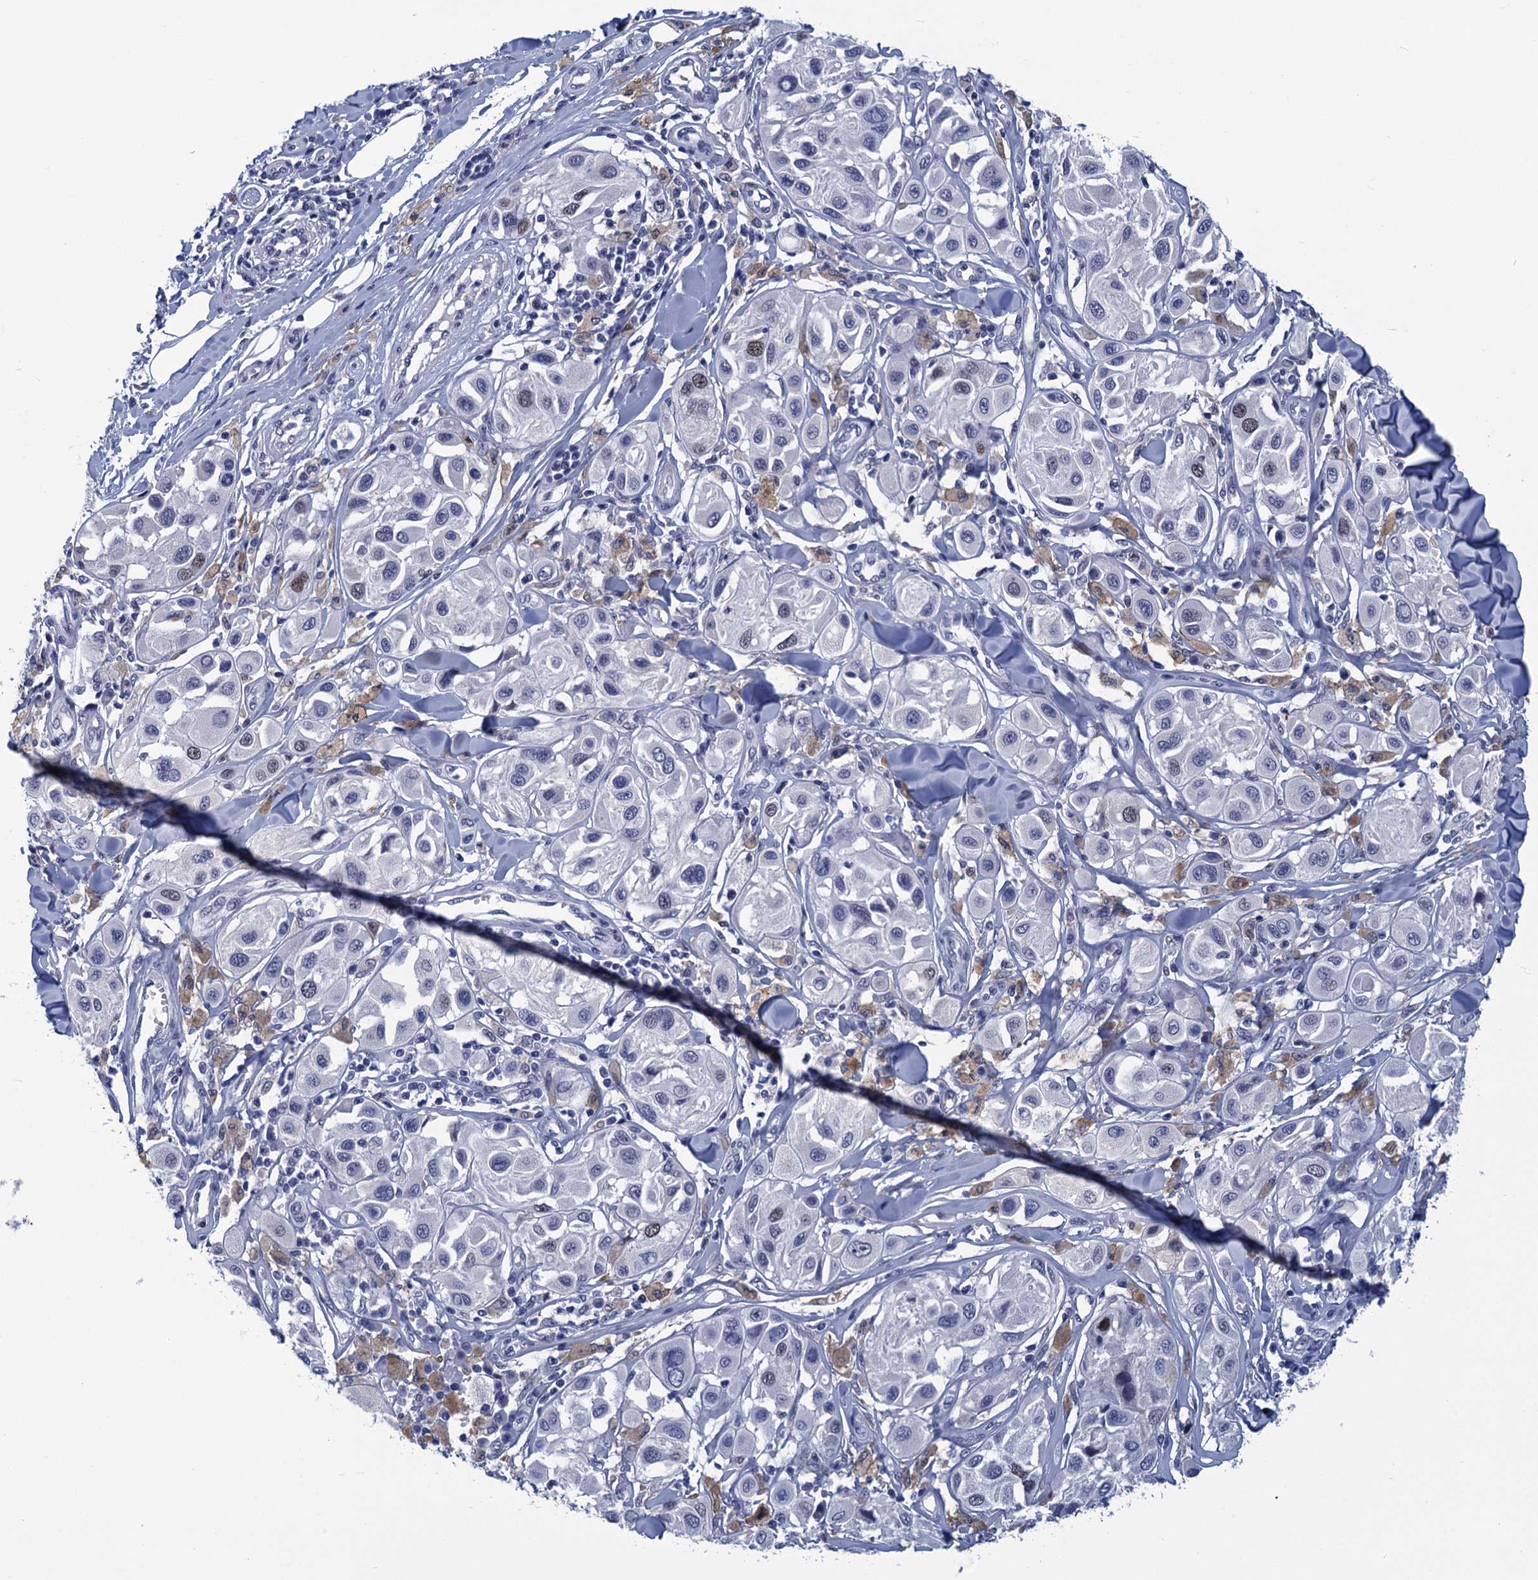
{"staining": {"intensity": "moderate", "quantity": "<25%", "location": "nuclear"}, "tissue": "melanoma", "cell_type": "Tumor cells", "image_type": "cancer", "snomed": [{"axis": "morphology", "description": "Malignant melanoma, Metastatic site"}, {"axis": "topography", "description": "Skin"}], "caption": "About <25% of tumor cells in malignant melanoma (metastatic site) show moderate nuclear protein expression as visualized by brown immunohistochemical staining.", "gene": "GINS3", "patient": {"sex": "male", "age": 41}}